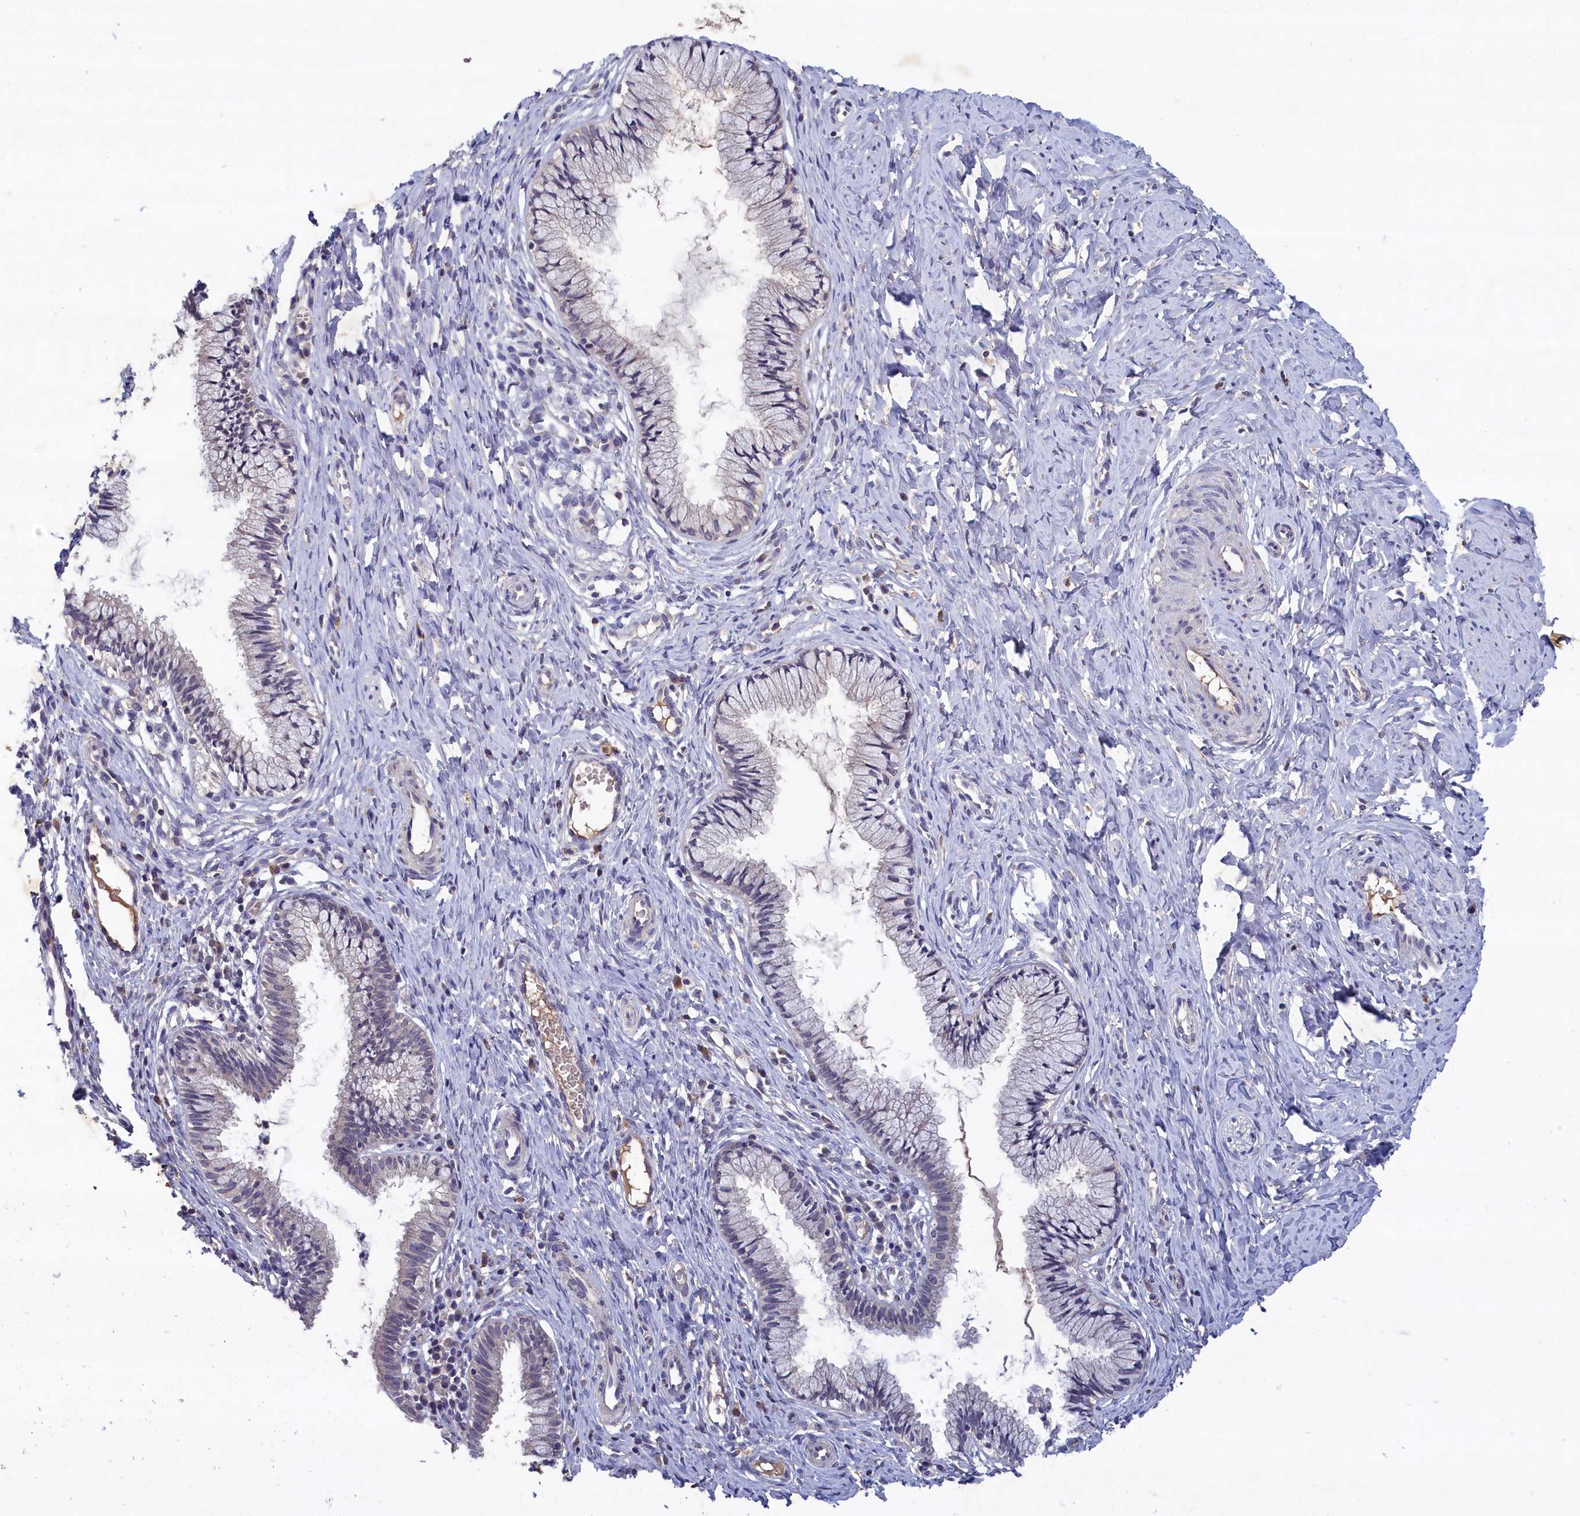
{"staining": {"intensity": "negative", "quantity": "none", "location": "none"}, "tissue": "cervix", "cell_type": "Glandular cells", "image_type": "normal", "snomed": [{"axis": "morphology", "description": "Normal tissue, NOS"}, {"axis": "topography", "description": "Cervix"}], "caption": "This is a image of immunohistochemistry staining of normal cervix, which shows no expression in glandular cells.", "gene": "CELF5", "patient": {"sex": "female", "age": 27}}